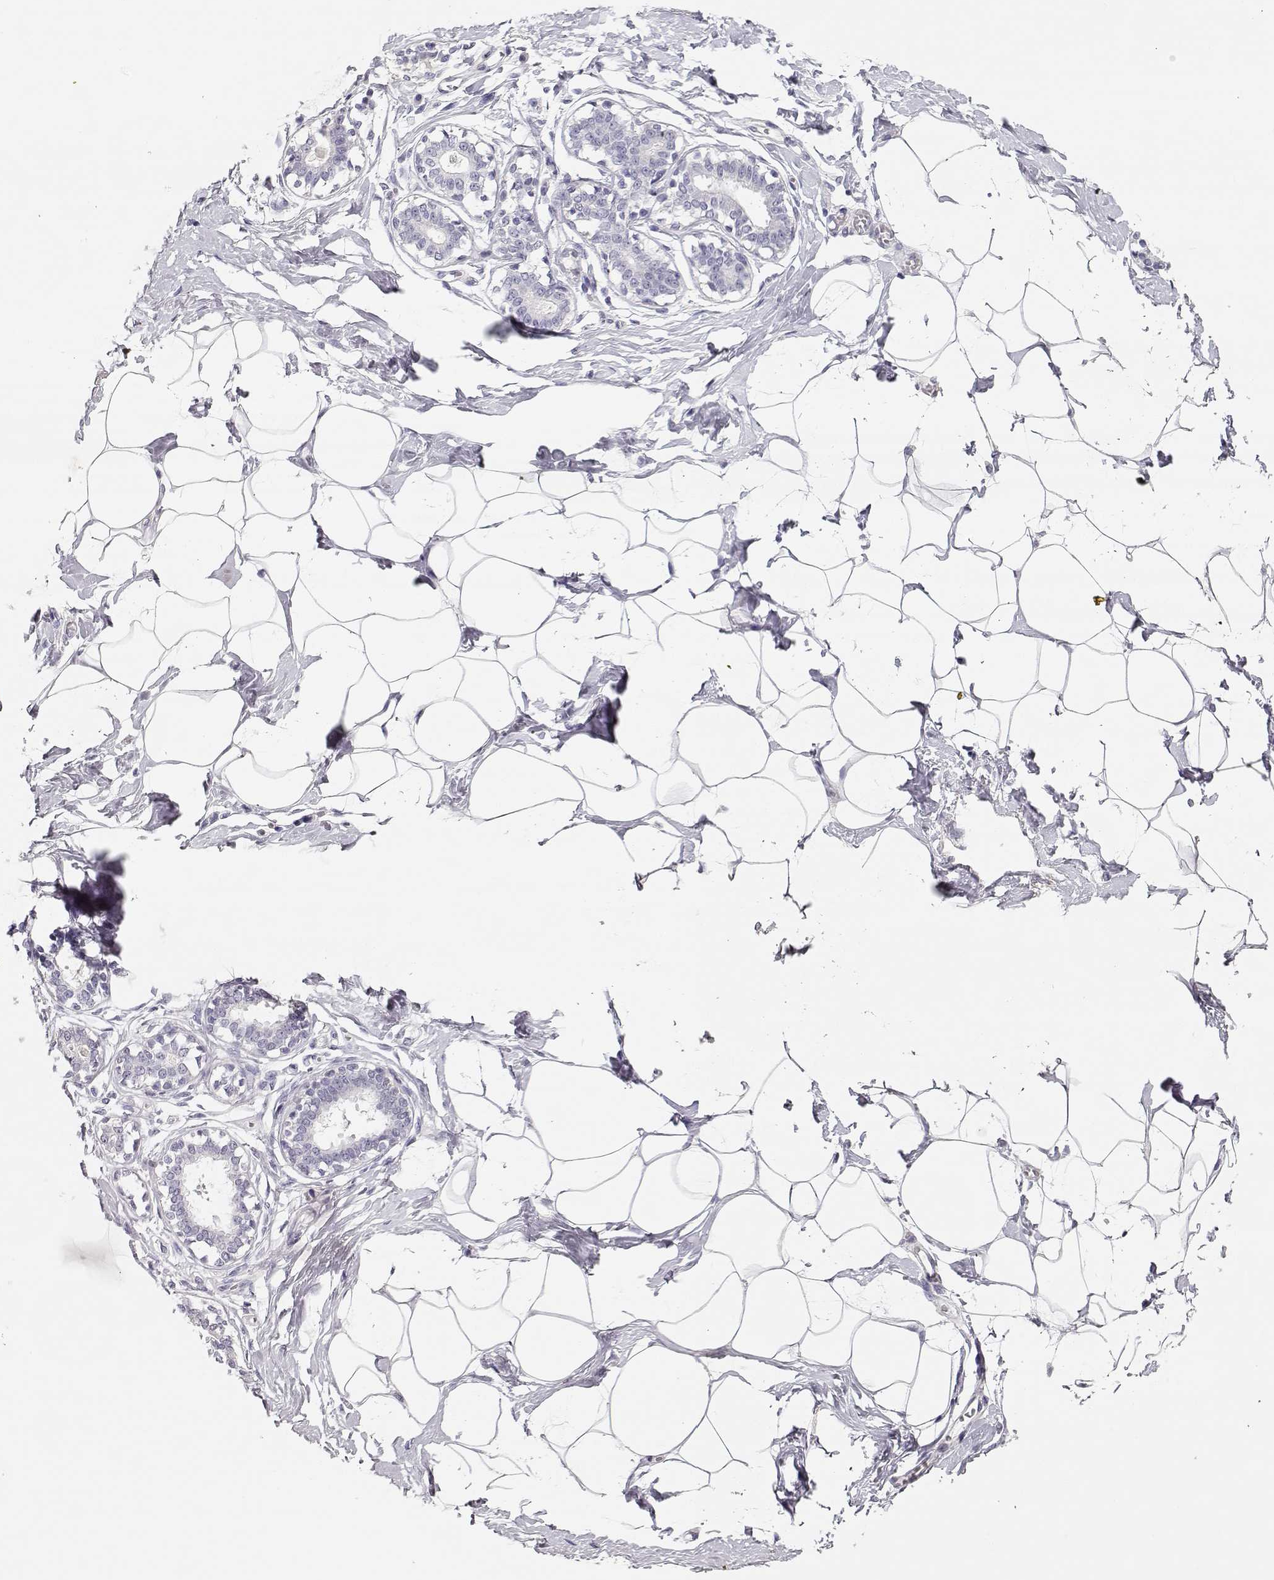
{"staining": {"intensity": "negative", "quantity": "none", "location": "none"}, "tissue": "breast", "cell_type": "Adipocytes", "image_type": "normal", "snomed": [{"axis": "morphology", "description": "Normal tissue, NOS"}, {"axis": "morphology", "description": "Lobular carcinoma, in situ"}, {"axis": "topography", "description": "Breast"}], "caption": "Immunohistochemical staining of benign human breast displays no significant expression in adipocytes. Nuclei are stained in blue.", "gene": "MAGEC1", "patient": {"sex": "female", "age": 35}}